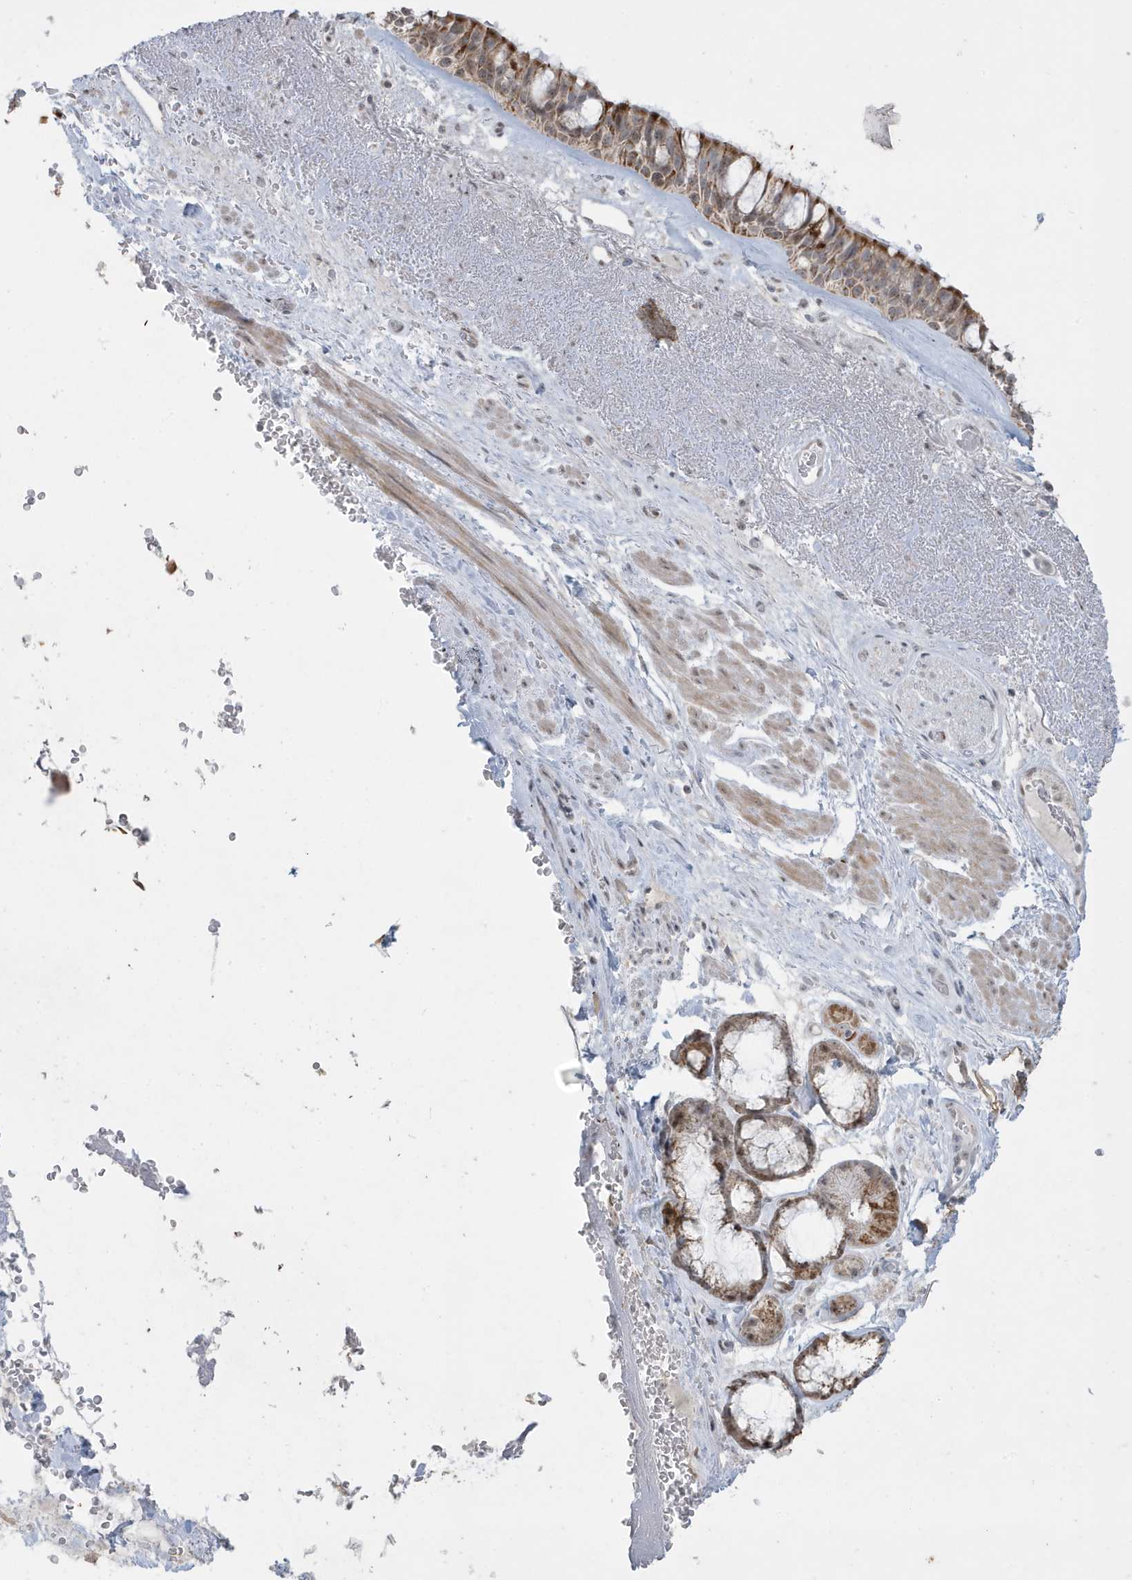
{"staining": {"intensity": "moderate", "quantity": ">75%", "location": "cytoplasmic/membranous"}, "tissue": "bronchus", "cell_type": "Respiratory epithelial cells", "image_type": "normal", "snomed": [{"axis": "morphology", "description": "Normal tissue, NOS"}, {"axis": "morphology", "description": "Squamous cell carcinoma, NOS"}, {"axis": "topography", "description": "Lymph node"}, {"axis": "topography", "description": "Bronchus"}, {"axis": "topography", "description": "Lung"}], "caption": "DAB immunohistochemical staining of benign human bronchus displays moderate cytoplasmic/membranous protein expression in about >75% of respiratory epithelial cells. The staining was performed using DAB (3,3'-diaminobenzidine) to visualize the protein expression in brown, while the nuclei were stained in blue with hematoxylin (Magnification: 20x).", "gene": "FNDC1", "patient": {"sex": "male", "age": 66}}